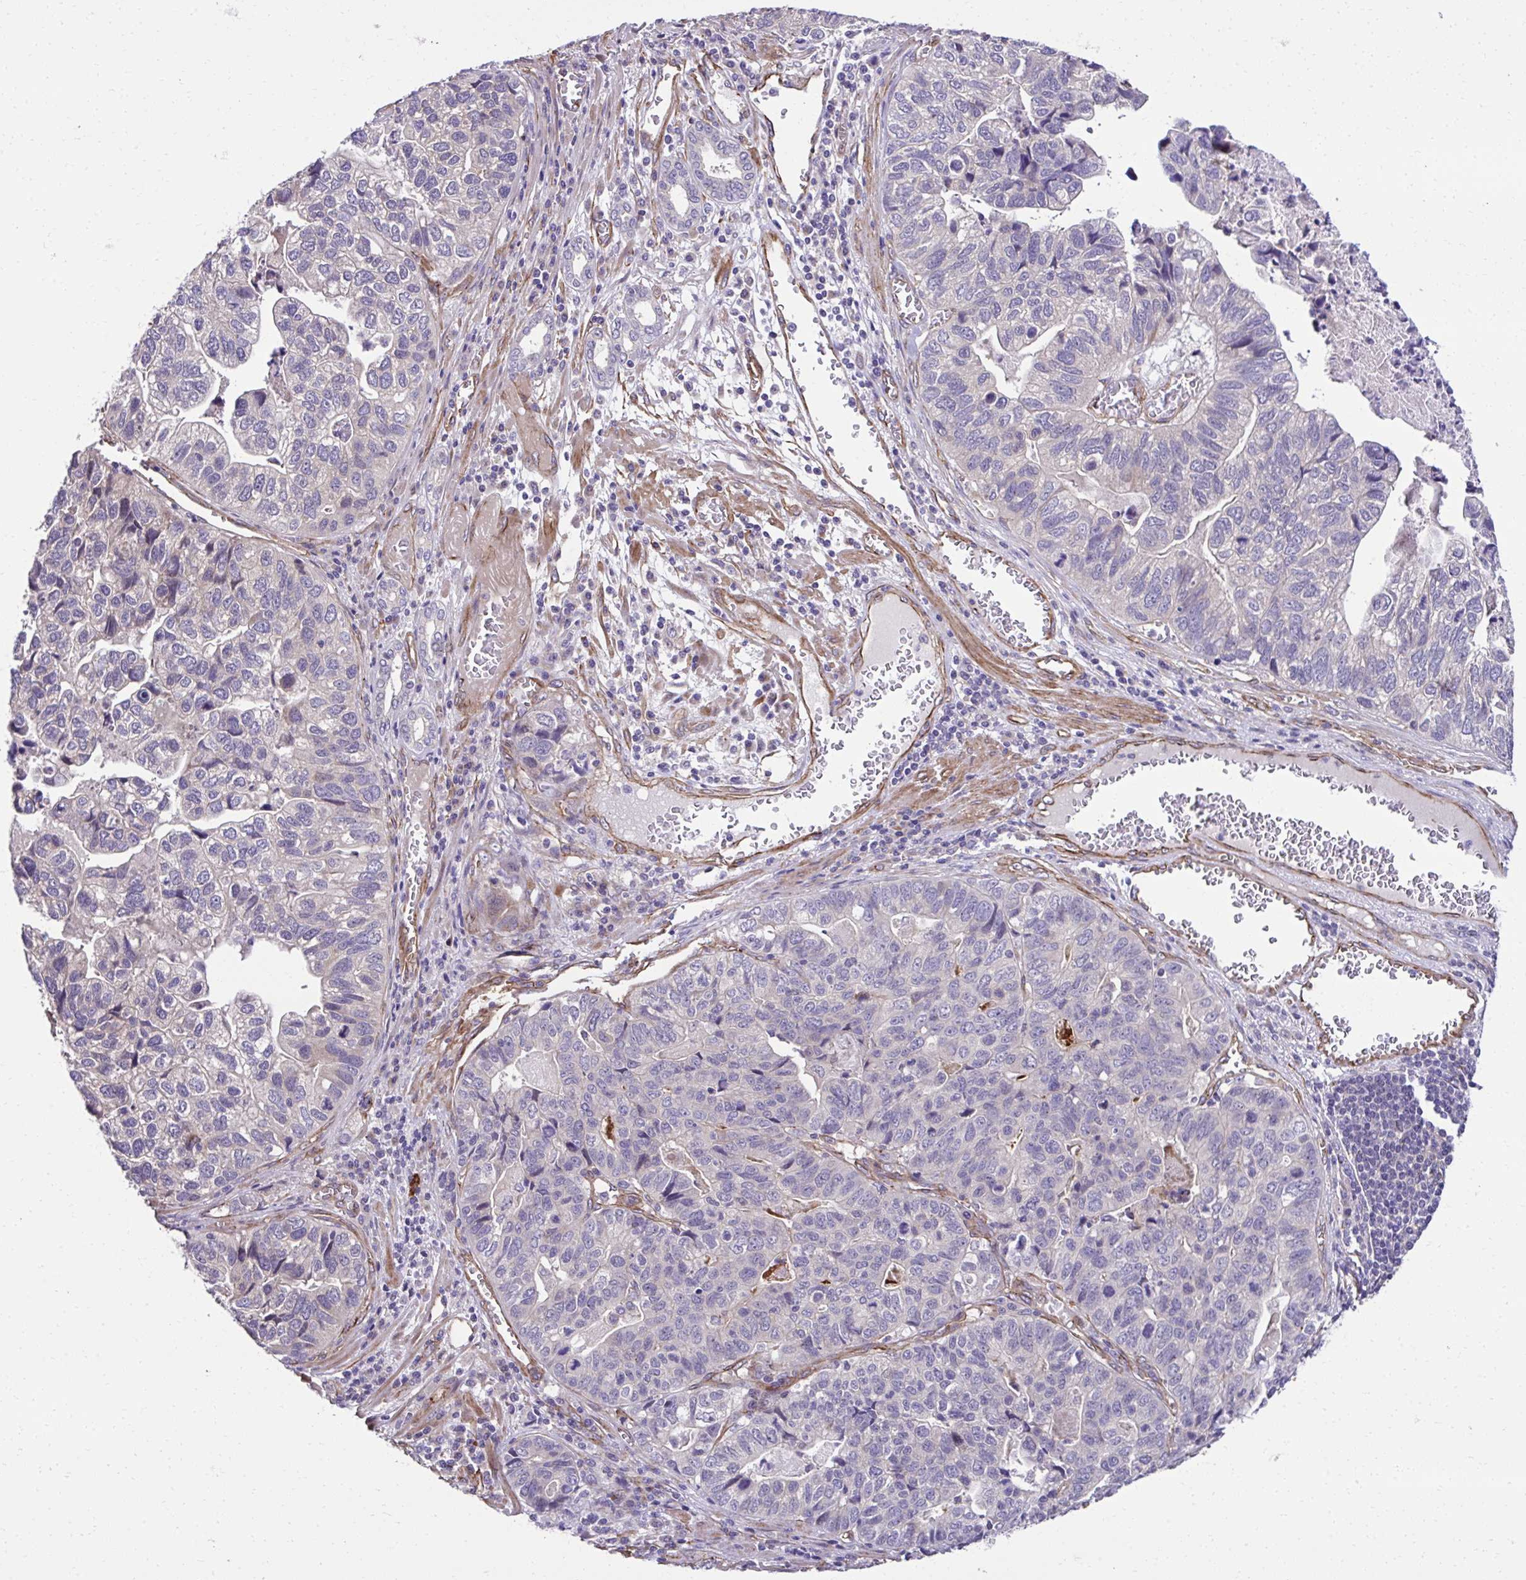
{"staining": {"intensity": "negative", "quantity": "none", "location": "none"}, "tissue": "stomach cancer", "cell_type": "Tumor cells", "image_type": "cancer", "snomed": [{"axis": "morphology", "description": "Adenocarcinoma, NOS"}, {"axis": "topography", "description": "Stomach, upper"}], "caption": "Protein analysis of stomach adenocarcinoma reveals no significant staining in tumor cells.", "gene": "TRIM52", "patient": {"sex": "female", "age": 67}}